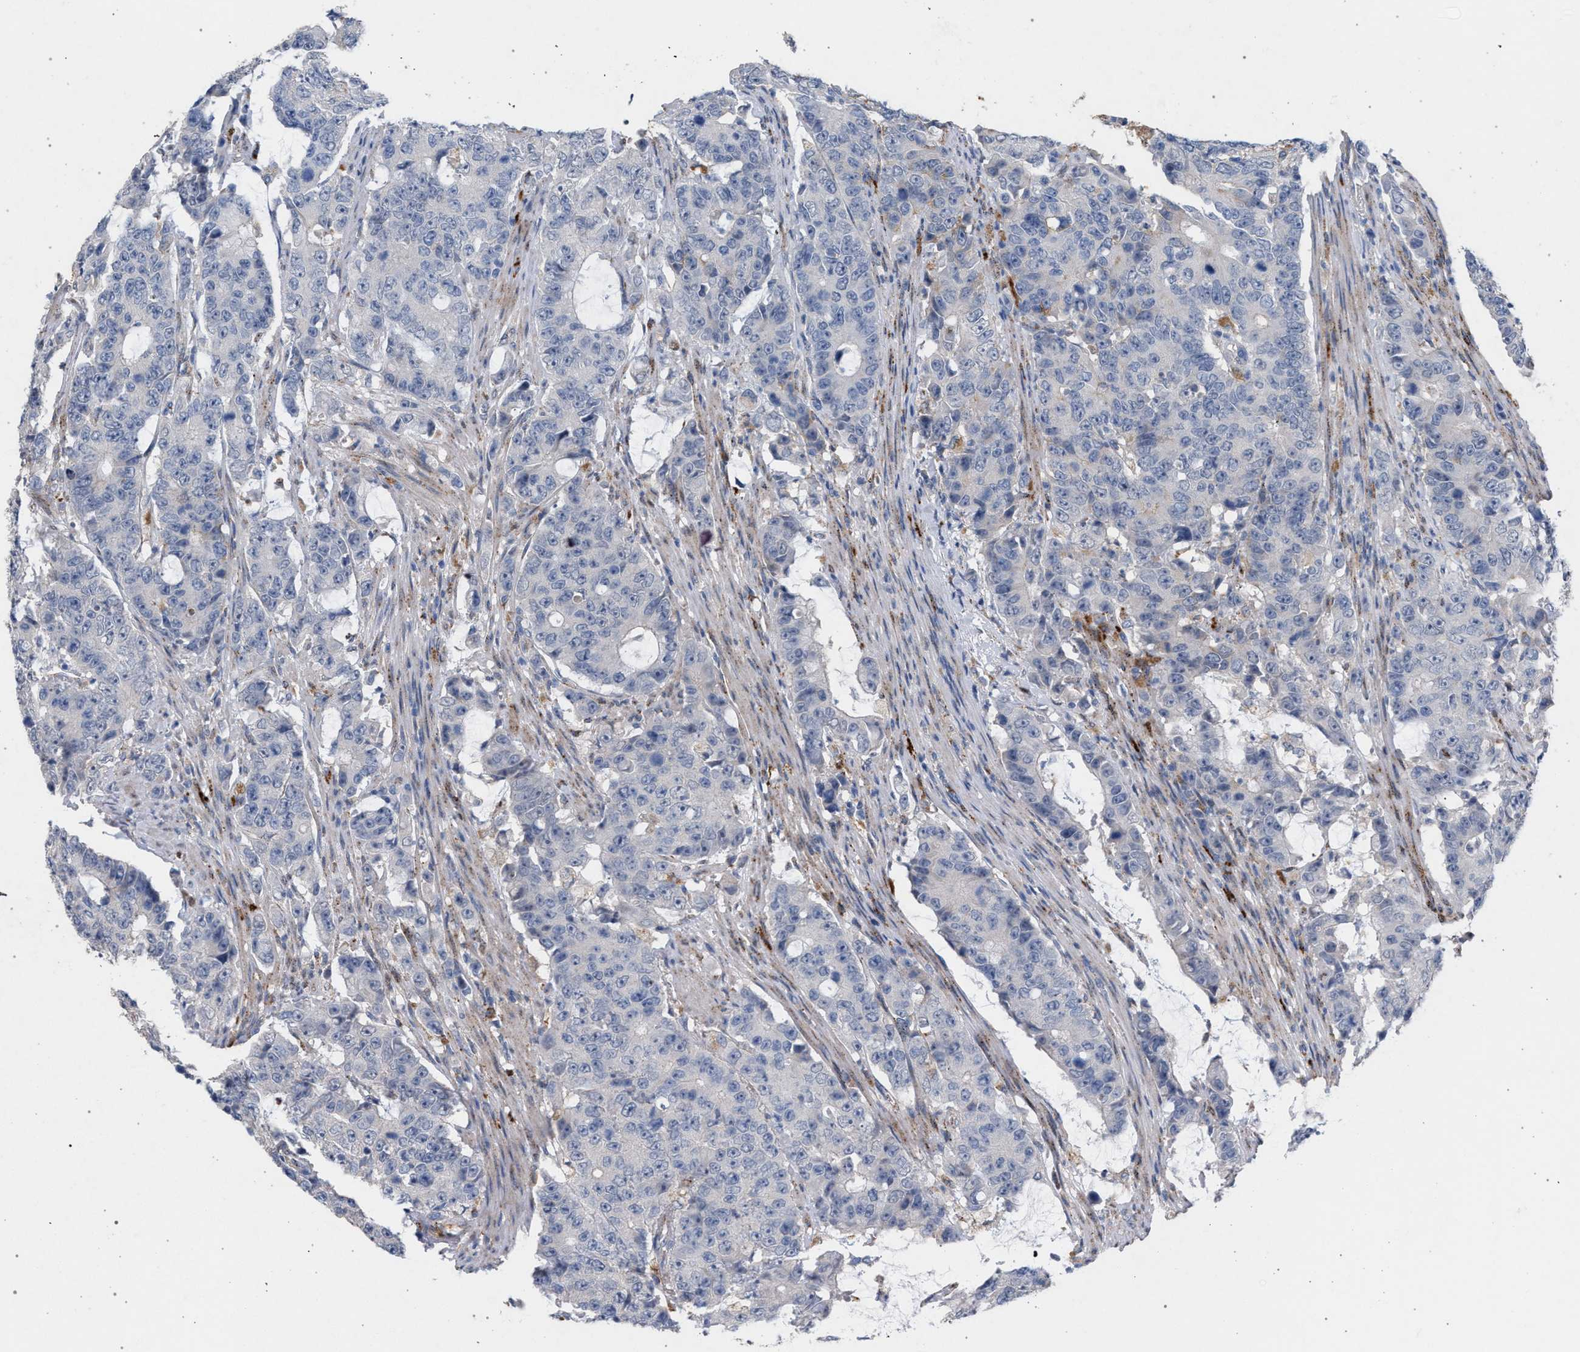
{"staining": {"intensity": "weak", "quantity": "<25%", "location": "cytoplasmic/membranous"}, "tissue": "colorectal cancer", "cell_type": "Tumor cells", "image_type": "cancer", "snomed": [{"axis": "morphology", "description": "Adenocarcinoma, NOS"}, {"axis": "topography", "description": "Colon"}], "caption": "Protein analysis of colorectal cancer (adenocarcinoma) demonstrates no significant positivity in tumor cells.", "gene": "MAMDC2", "patient": {"sex": "female", "age": 86}}